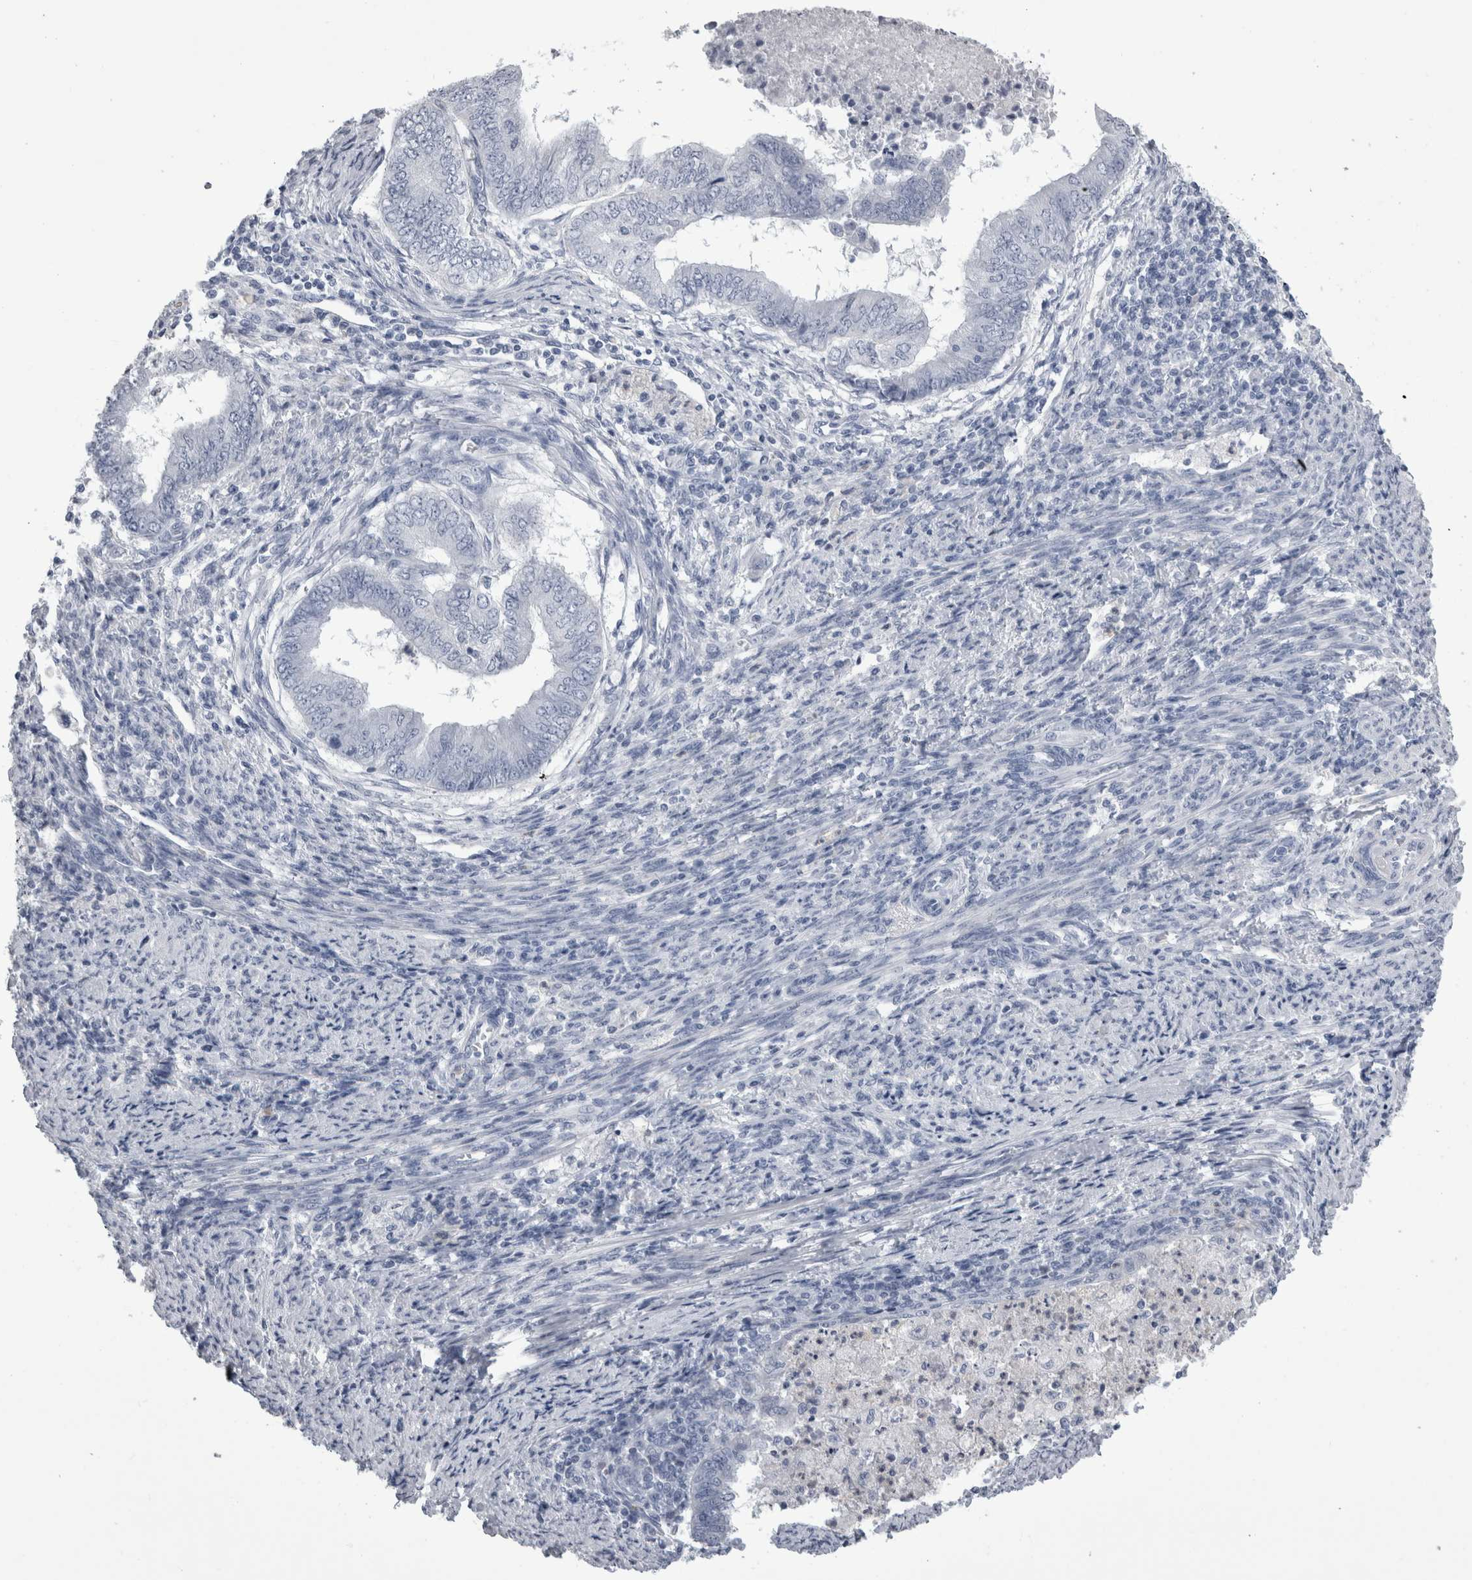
{"staining": {"intensity": "negative", "quantity": "none", "location": "none"}, "tissue": "endometrial cancer", "cell_type": "Tumor cells", "image_type": "cancer", "snomed": [{"axis": "morphology", "description": "Polyp, NOS"}, {"axis": "morphology", "description": "Adenocarcinoma, NOS"}, {"axis": "morphology", "description": "Adenoma, NOS"}, {"axis": "topography", "description": "Endometrium"}], "caption": "Endometrial cancer (adenocarcinoma) was stained to show a protein in brown. There is no significant positivity in tumor cells.", "gene": "ALDH8A1", "patient": {"sex": "female", "age": 79}}